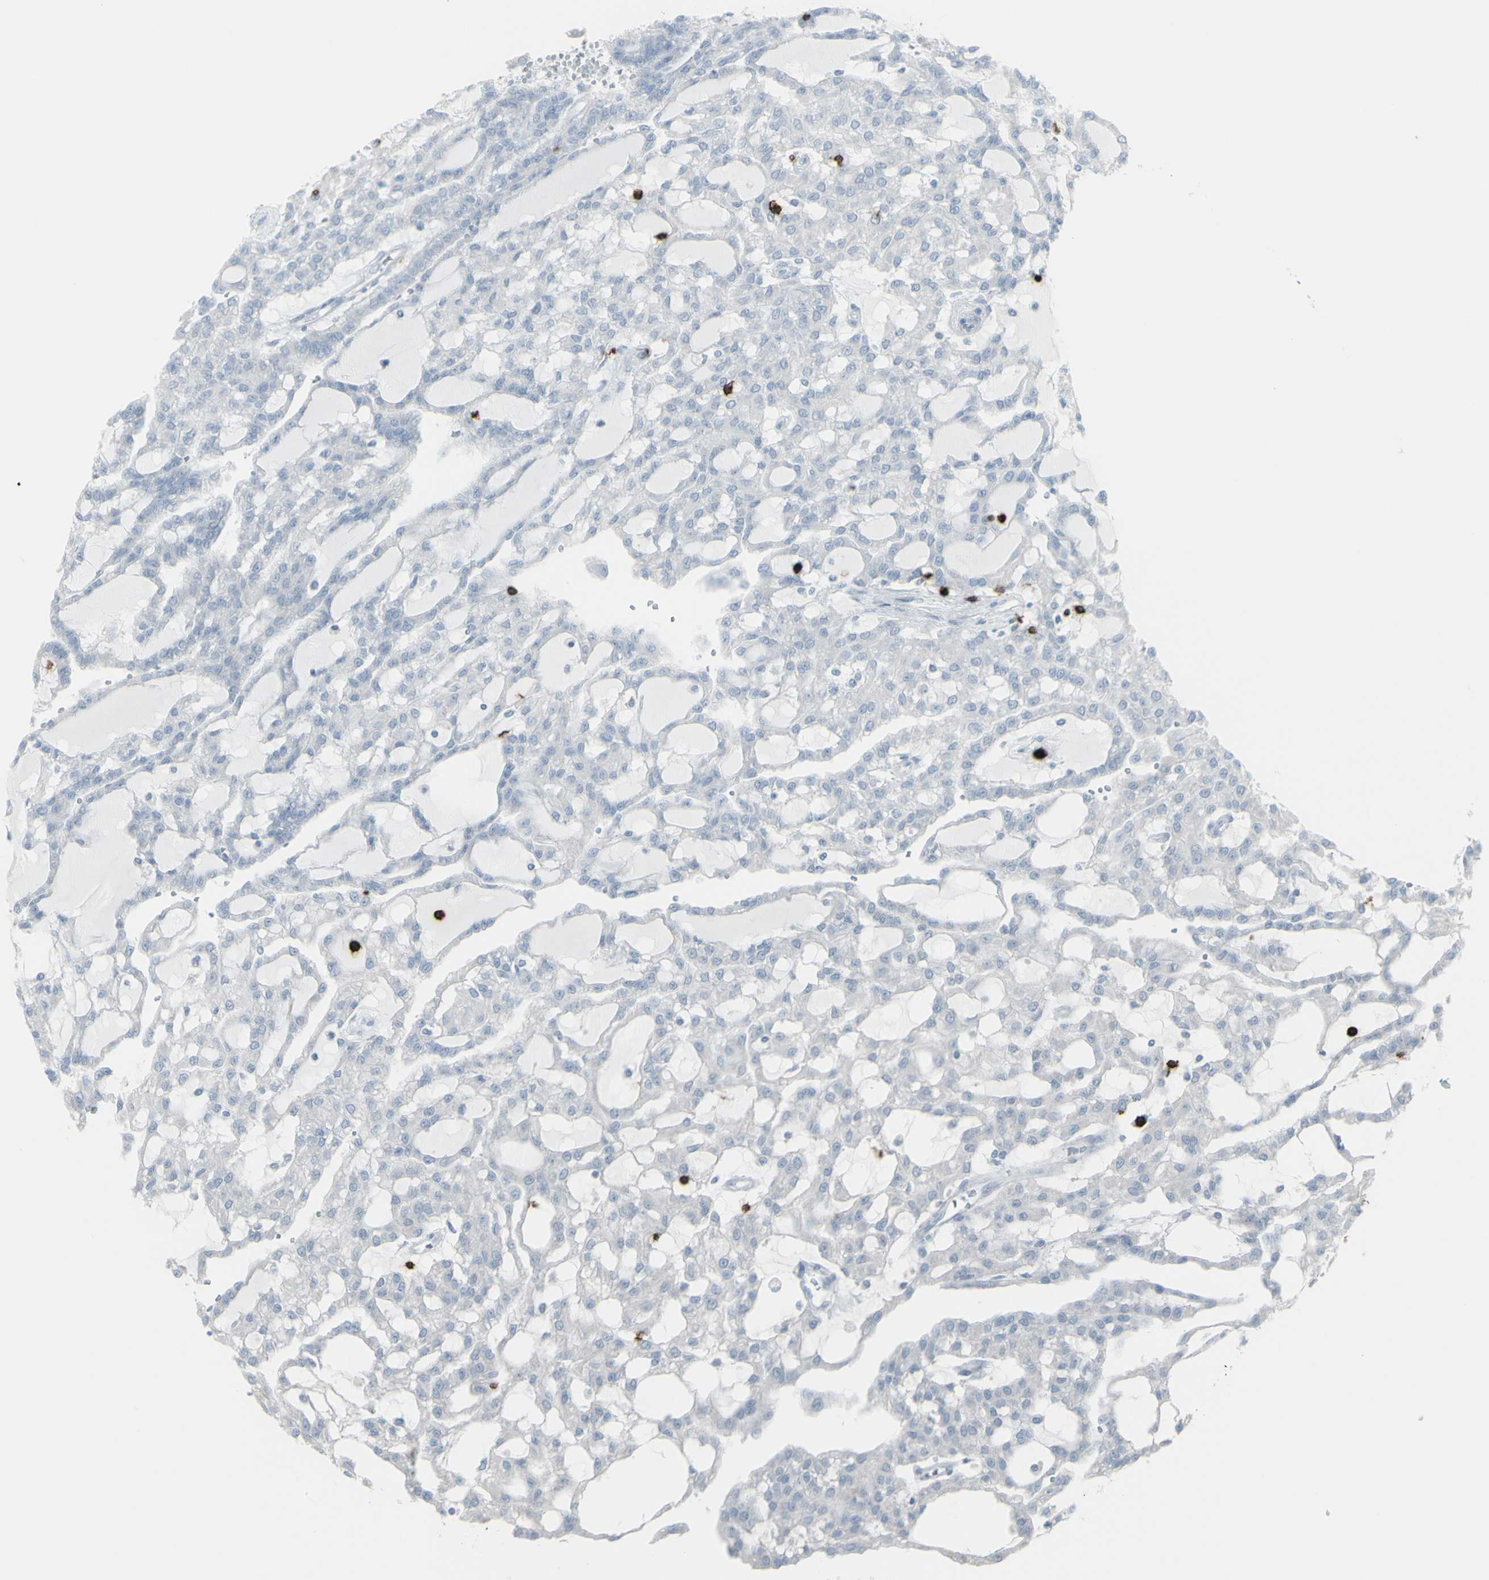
{"staining": {"intensity": "negative", "quantity": "none", "location": "none"}, "tissue": "renal cancer", "cell_type": "Tumor cells", "image_type": "cancer", "snomed": [{"axis": "morphology", "description": "Adenocarcinoma, NOS"}, {"axis": "topography", "description": "Kidney"}], "caption": "Immunohistochemistry micrograph of renal cancer stained for a protein (brown), which demonstrates no expression in tumor cells.", "gene": "CD247", "patient": {"sex": "male", "age": 63}}